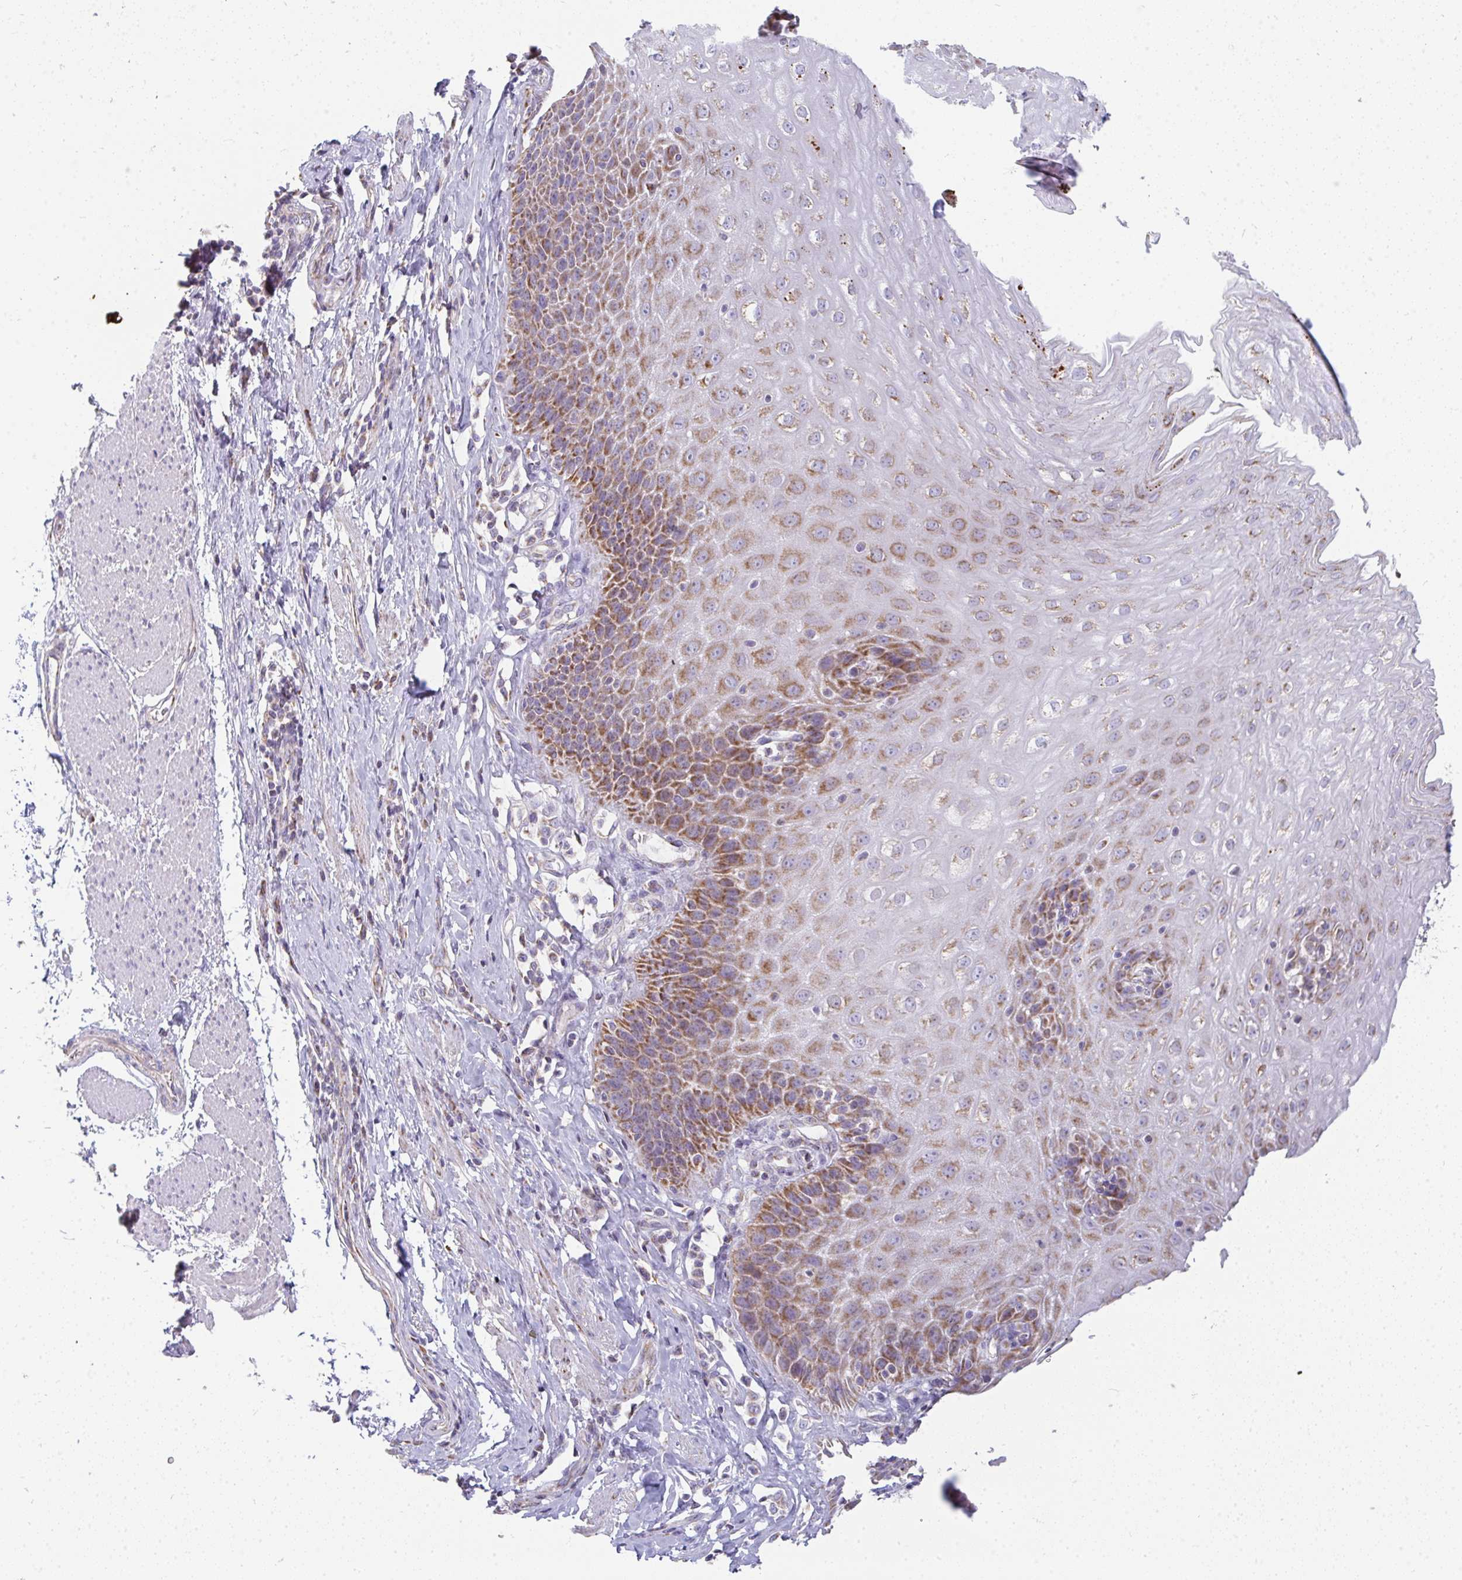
{"staining": {"intensity": "moderate", "quantity": "25%-75%", "location": "cytoplasmic/membranous"}, "tissue": "esophagus", "cell_type": "Squamous epithelial cells", "image_type": "normal", "snomed": [{"axis": "morphology", "description": "Normal tissue, NOS"}, {"axis": "topography", "description": "Esophagus"}], "caption": "Unremarkable esophagus reveals moderate cytoplasmic/membranous positivity in approximately 25%-75% of squamous epithelial cells Nuclei are stained in blue..", "gene": "FAHD1", "patient": {"sex": "female", "age": 61}}